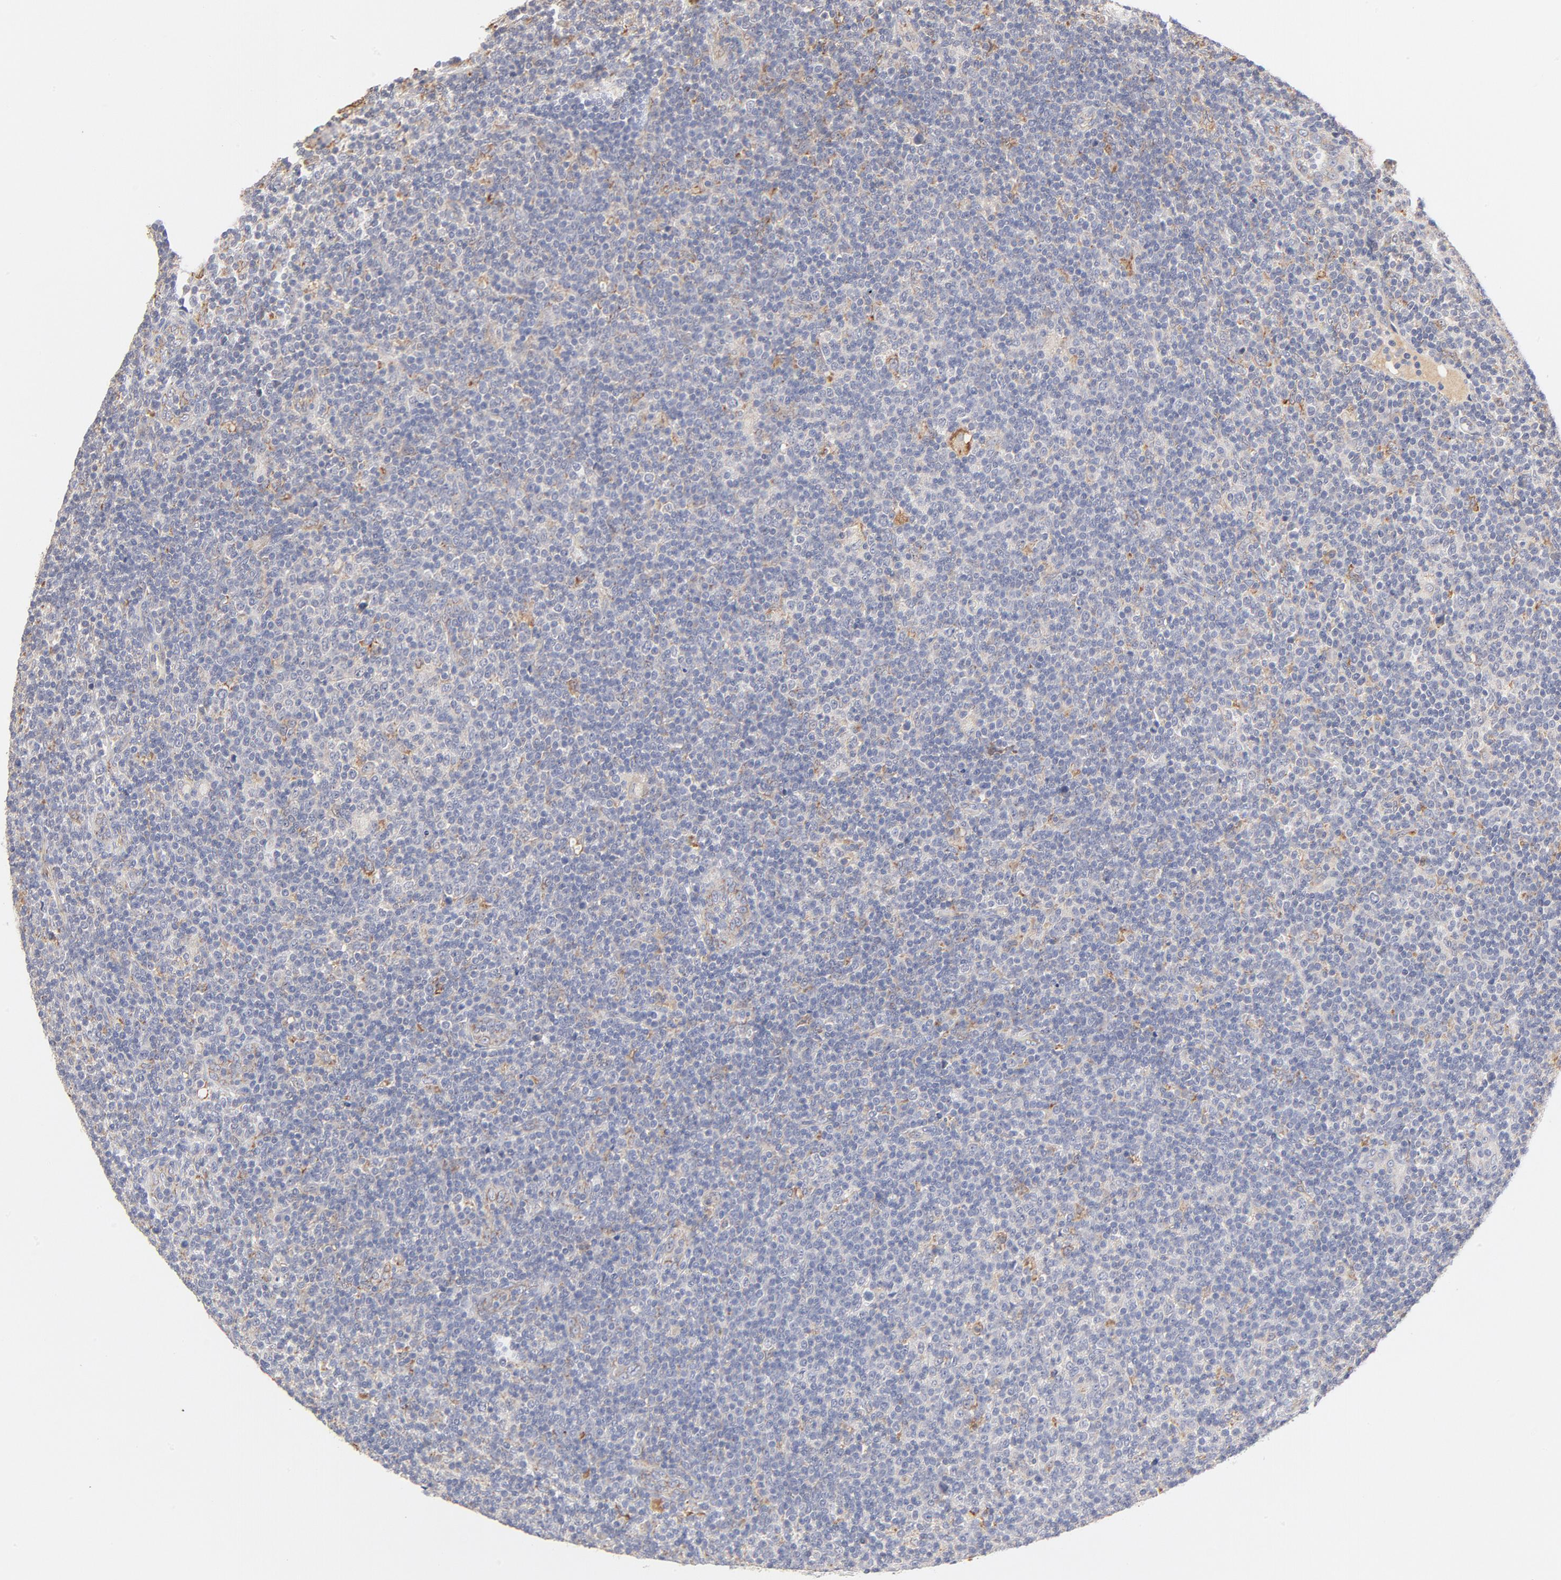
{"staining": {"intensity": "moderate", "quantity": "<25%", "location": "cytoplasmic/membranous"}, "tissue": "lymphoma", "cell_type": "Tumor cells", "image_type": "cancer", "snomed": [{"axis": "morphology", "description": "Malignant lymphoma, non-Hodgkin's type, Low grade"}, {"axis": "topography", "description": "Lymph node"}], "caption": "This is a histology image of immunohistochemistry staining of lymphoma, which shows moderate expression in the cytoplasmic/membranous of tumor cells.", "gene": "MTERF2", "patient": {"sex": "male", "age": 70}}